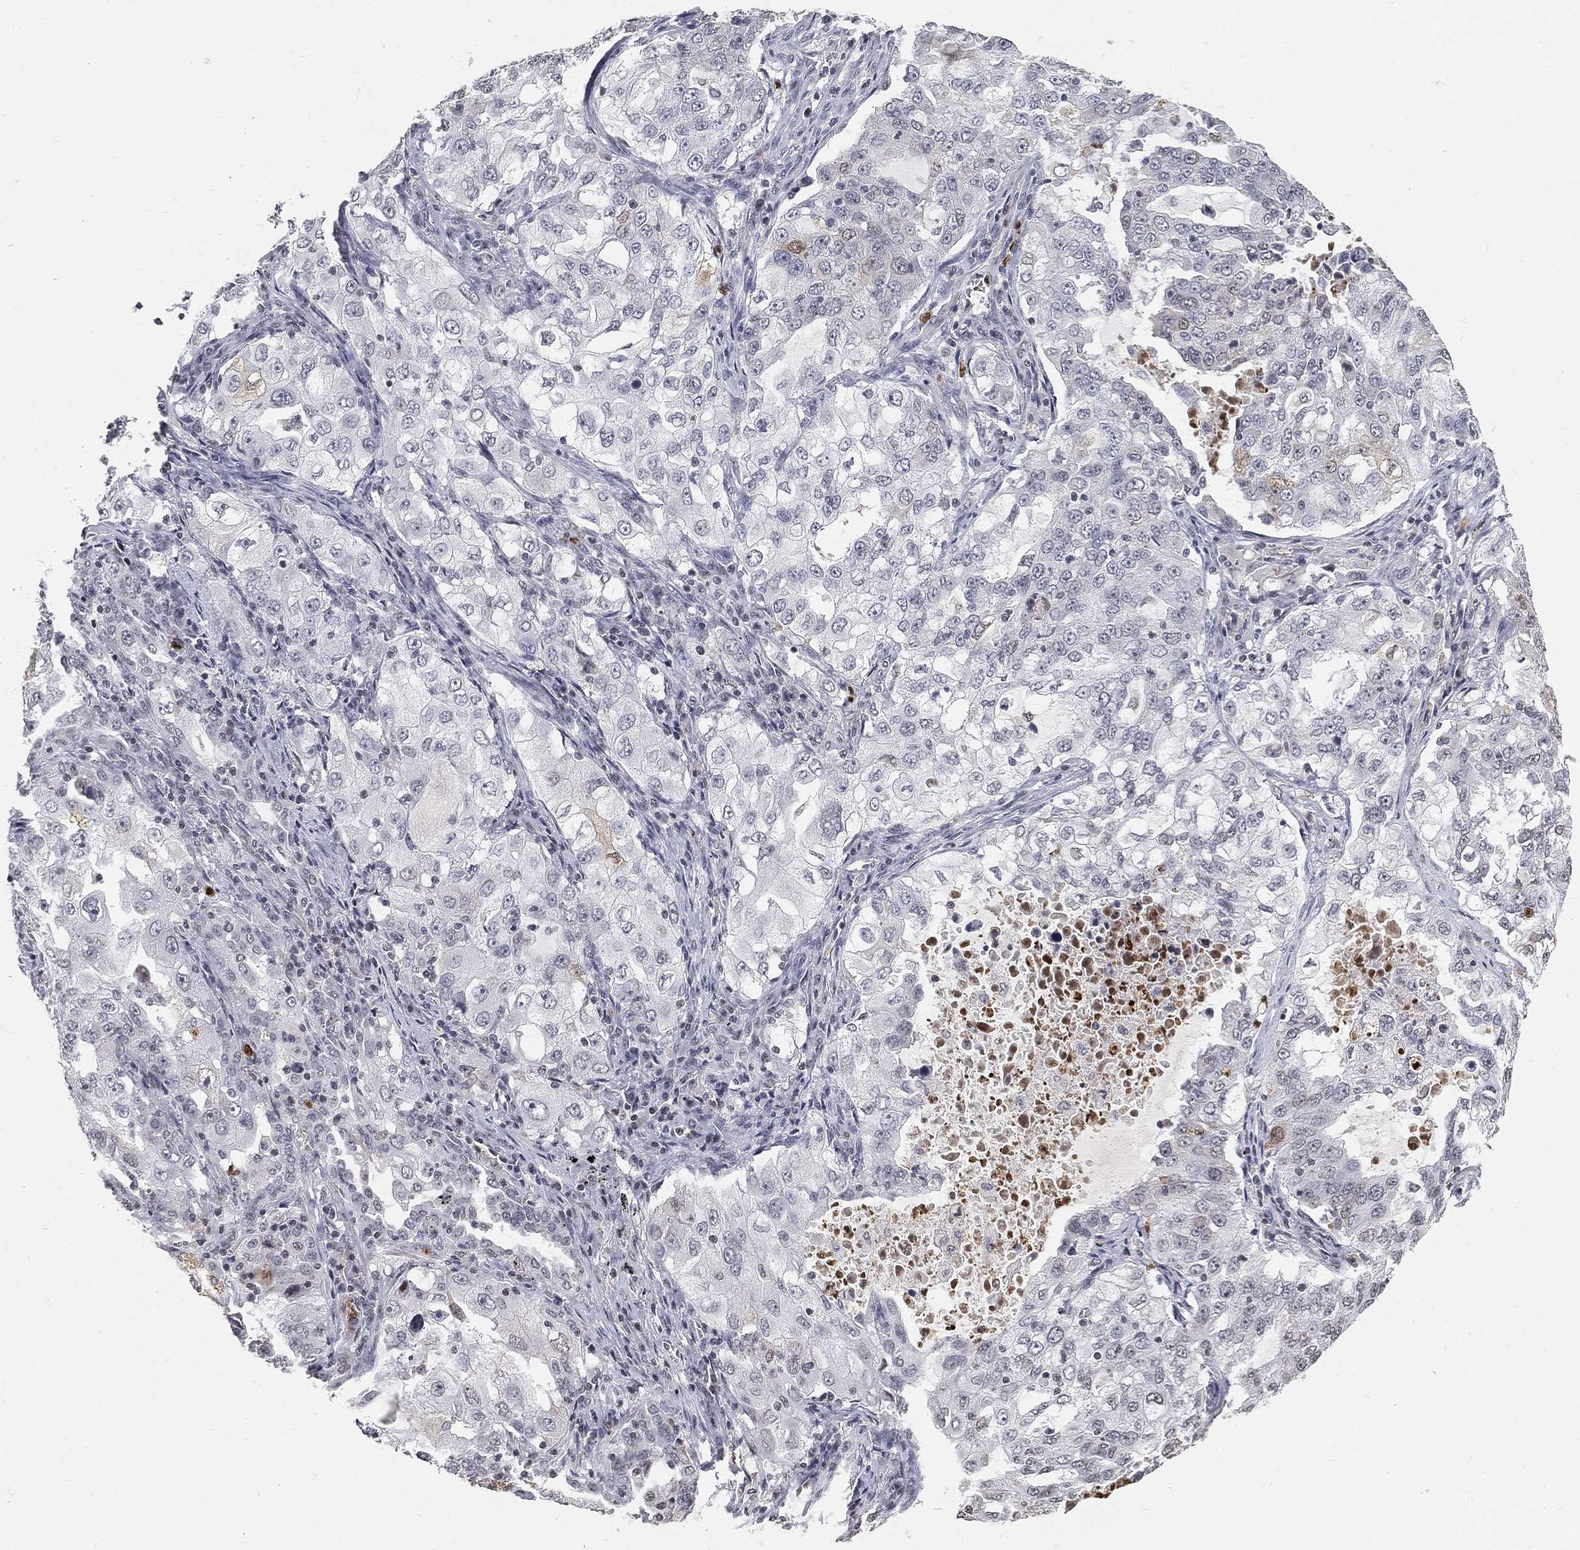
{"staining": {"intensity": "negative", "quantity": "none", "location": "none"}, "tissue": "lung cancer", "cell_type": "Tumor cells", "image_type": "cancer", "snomed": [{"axis": "morphology", "description": "Adenocarcinoma, NOS"}, {"axis": "topography", "description": "Lung"}], "caption": "Tumor cells show no significant staining in adenocarcinoma (lung).", "gene": "ARG1", "patient": {"sex": "female", "age": 61}}